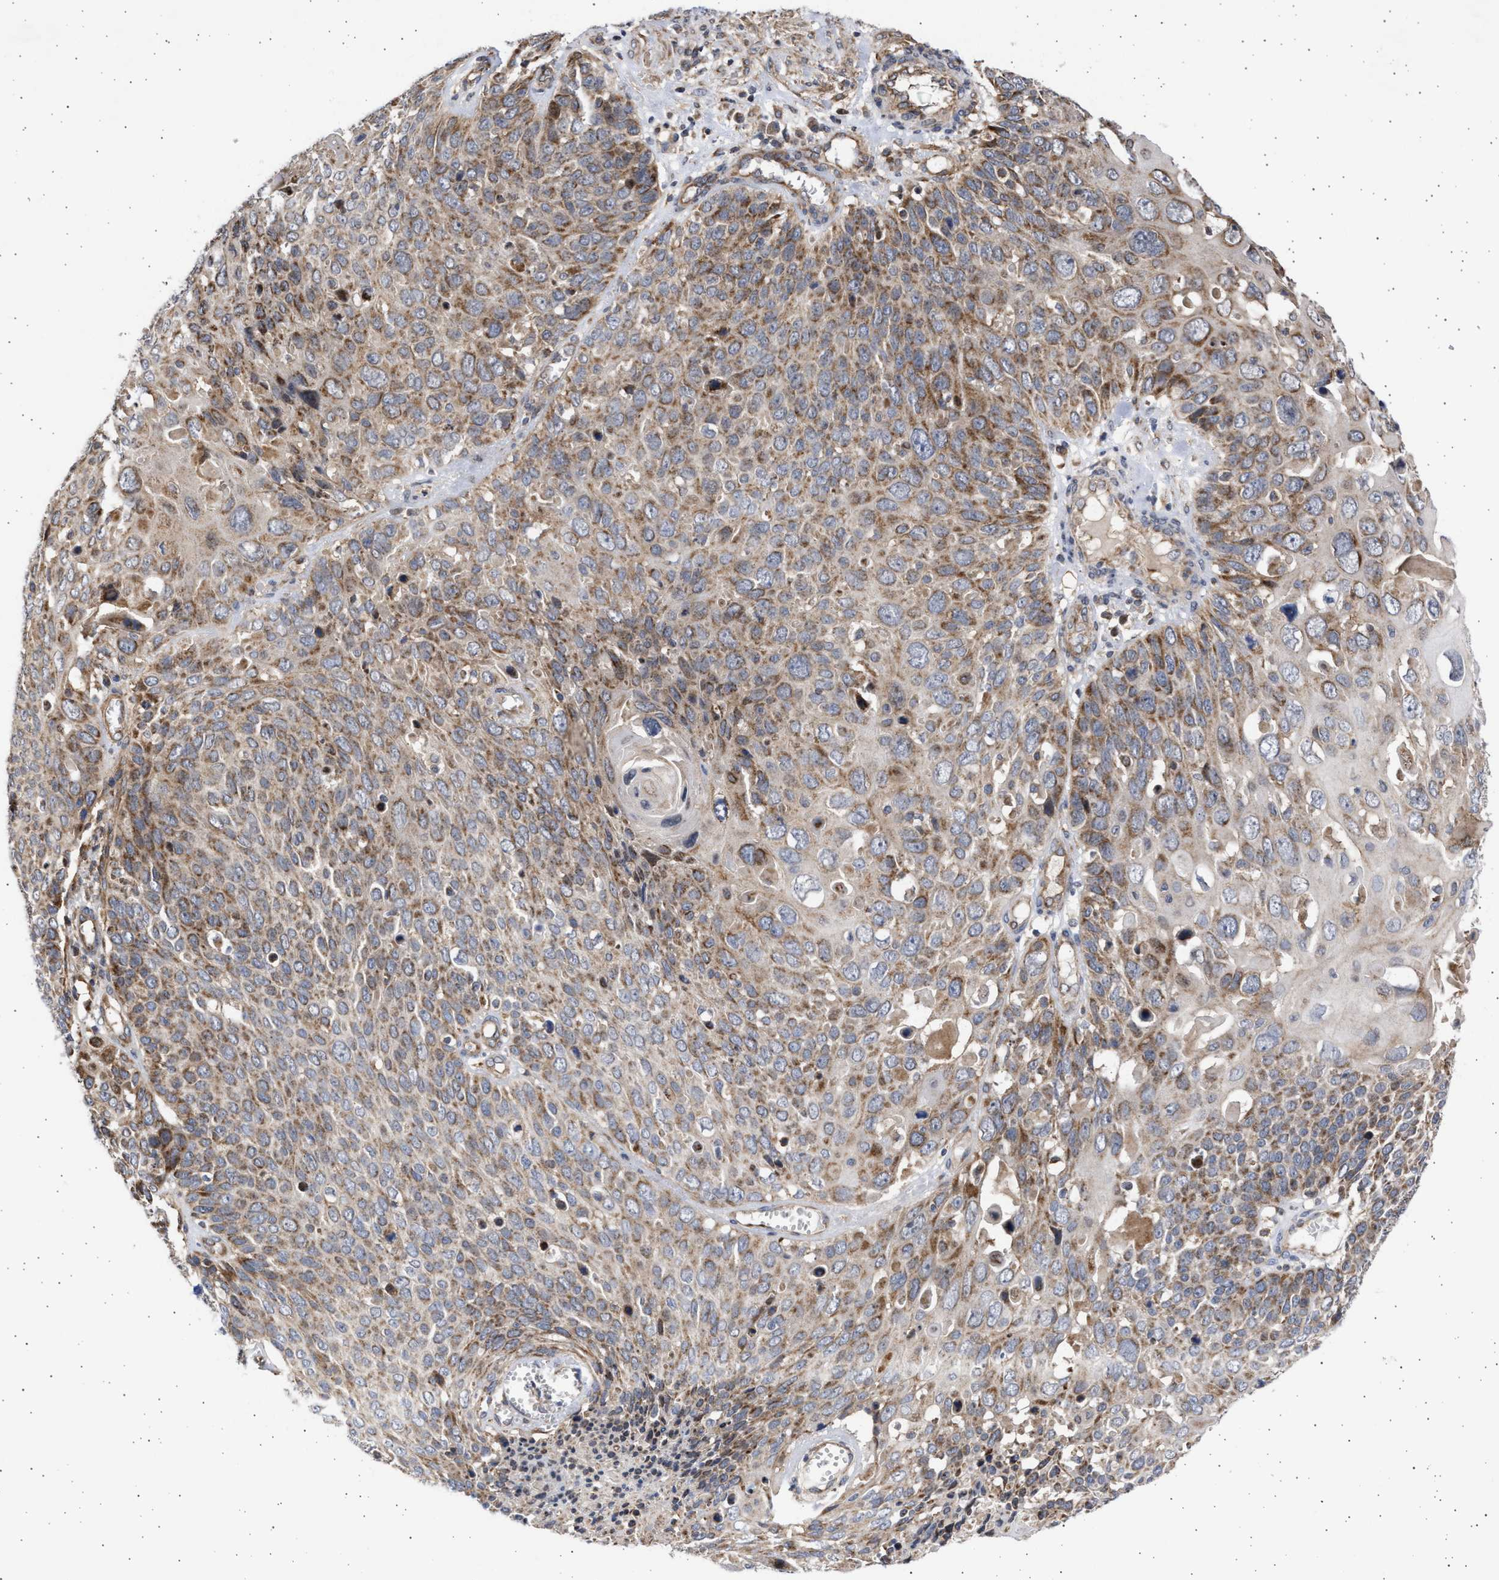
{"staining": {"intensity": "moderate", "quantity": ">75%", "location": "cytoplasmic/membranous"}, "tissue": "cervical cancer", "cell_type": "Tumor cells", "image_type": "cancer", "snomed": [{"axis": "morphology", "description": "Squamous cell carcinoma, NOS"}, {"axis": "topography", "description": "Cervix"}], "caption": "An immunohistochemistry (IHC) image of tumor tissue is shown. Protein staining in brown labels moderate cytoplasmic/membranous positivity in squamous cell carcinoma (cervical) within tumor cells.", "gene": "TTC19", "patient": {"sex": "female", "age": 74}}